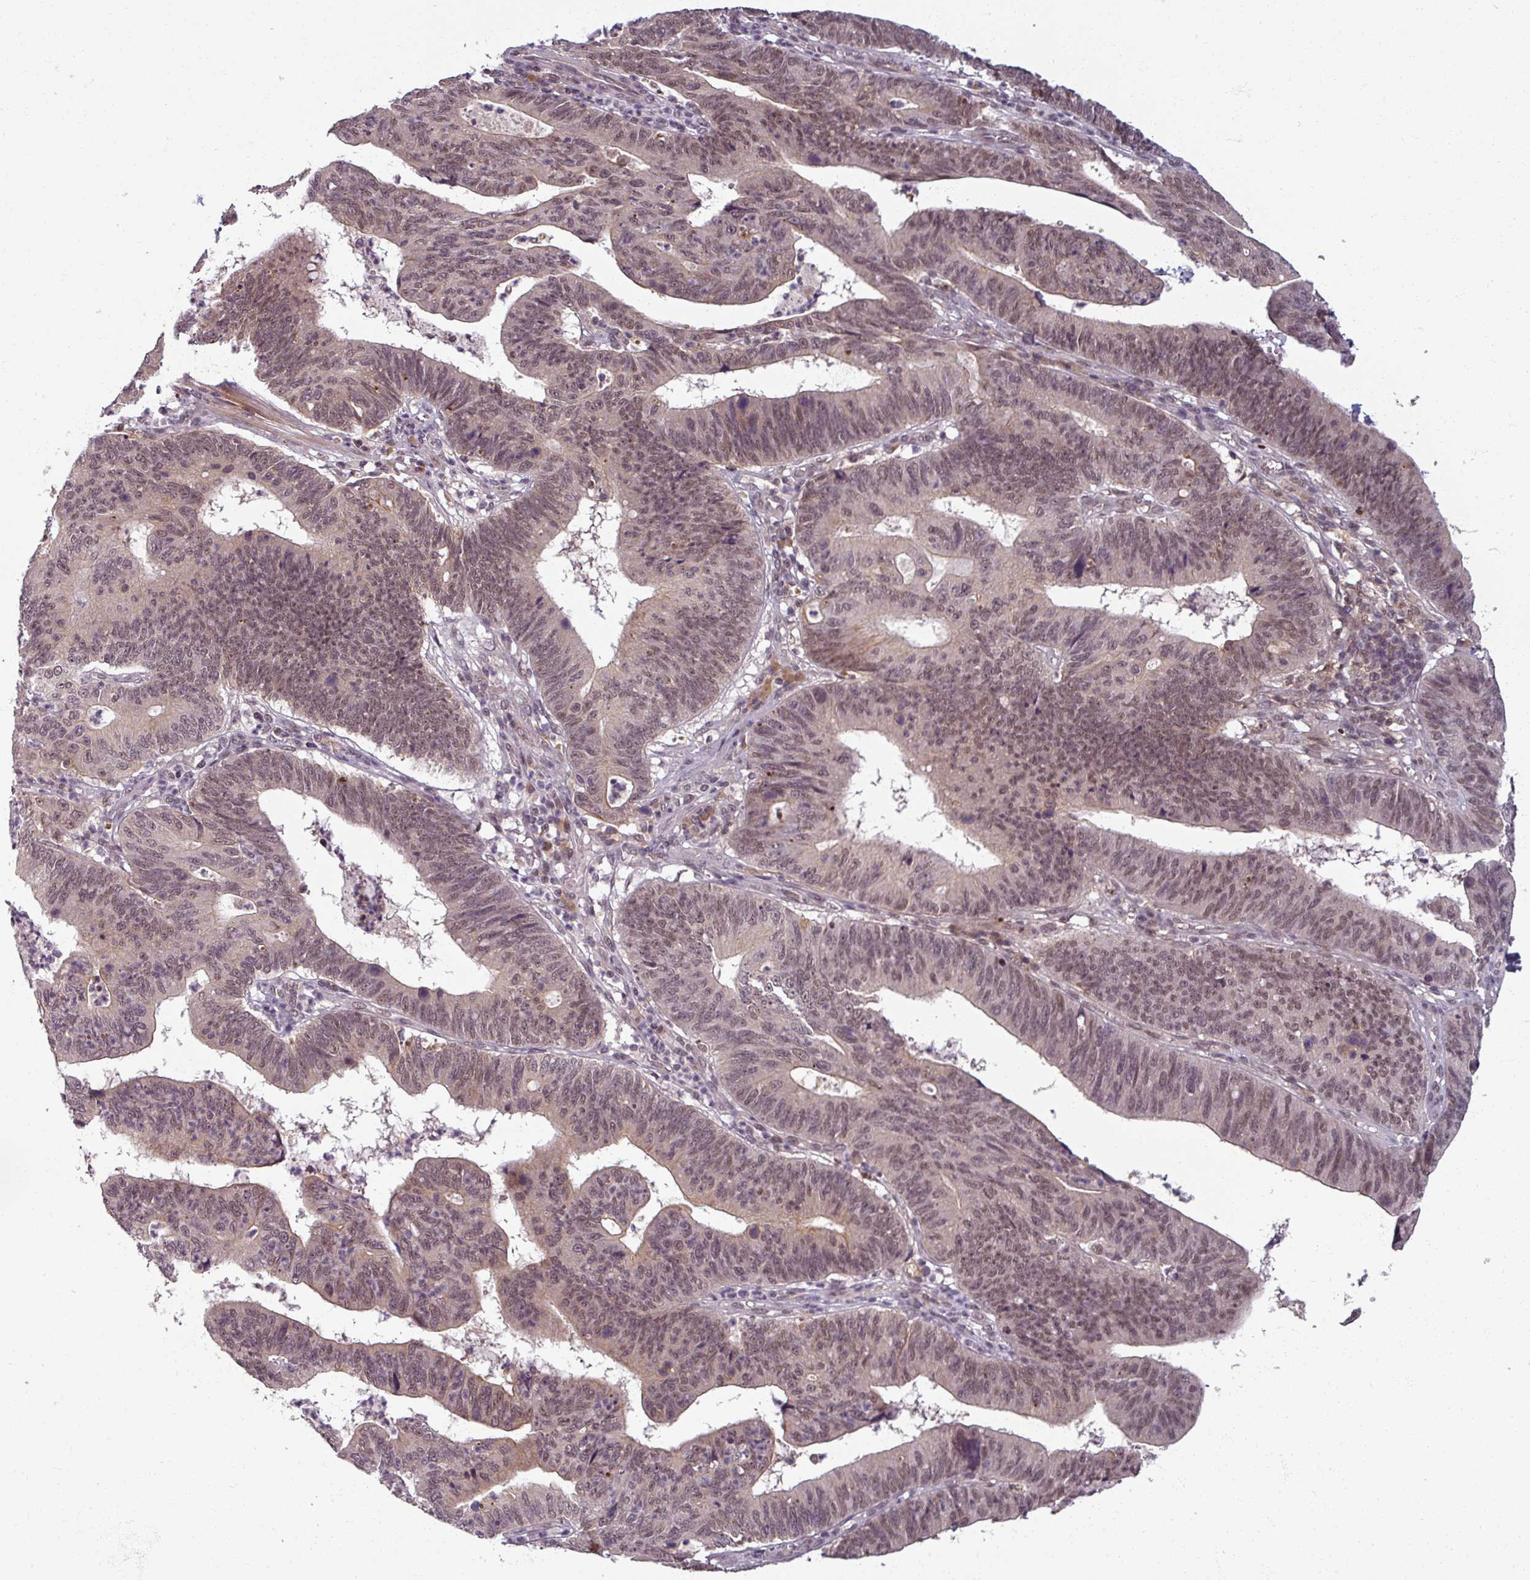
{"staining": {"intensity": "weak", "quantity": "<25%", "location": "cytoplasmic/membranous,nuclear"}, "tissue": "stomach cancer", "cell_type": "Tumor cells", "image_type": "cancer", "snomed": [{"axis": "morphology", "description": "Adenocarcinoma, NOS"}, {"axis": "topography", "description": "Stomach"}], "caption": "This is a micrograph of immunohistochemistry staining of stomach cancer (adenocarcinoma), which shows no expression in tumor cells.", "gene": "POLR2G", "patient": {"sex": "male", "age": 59}}